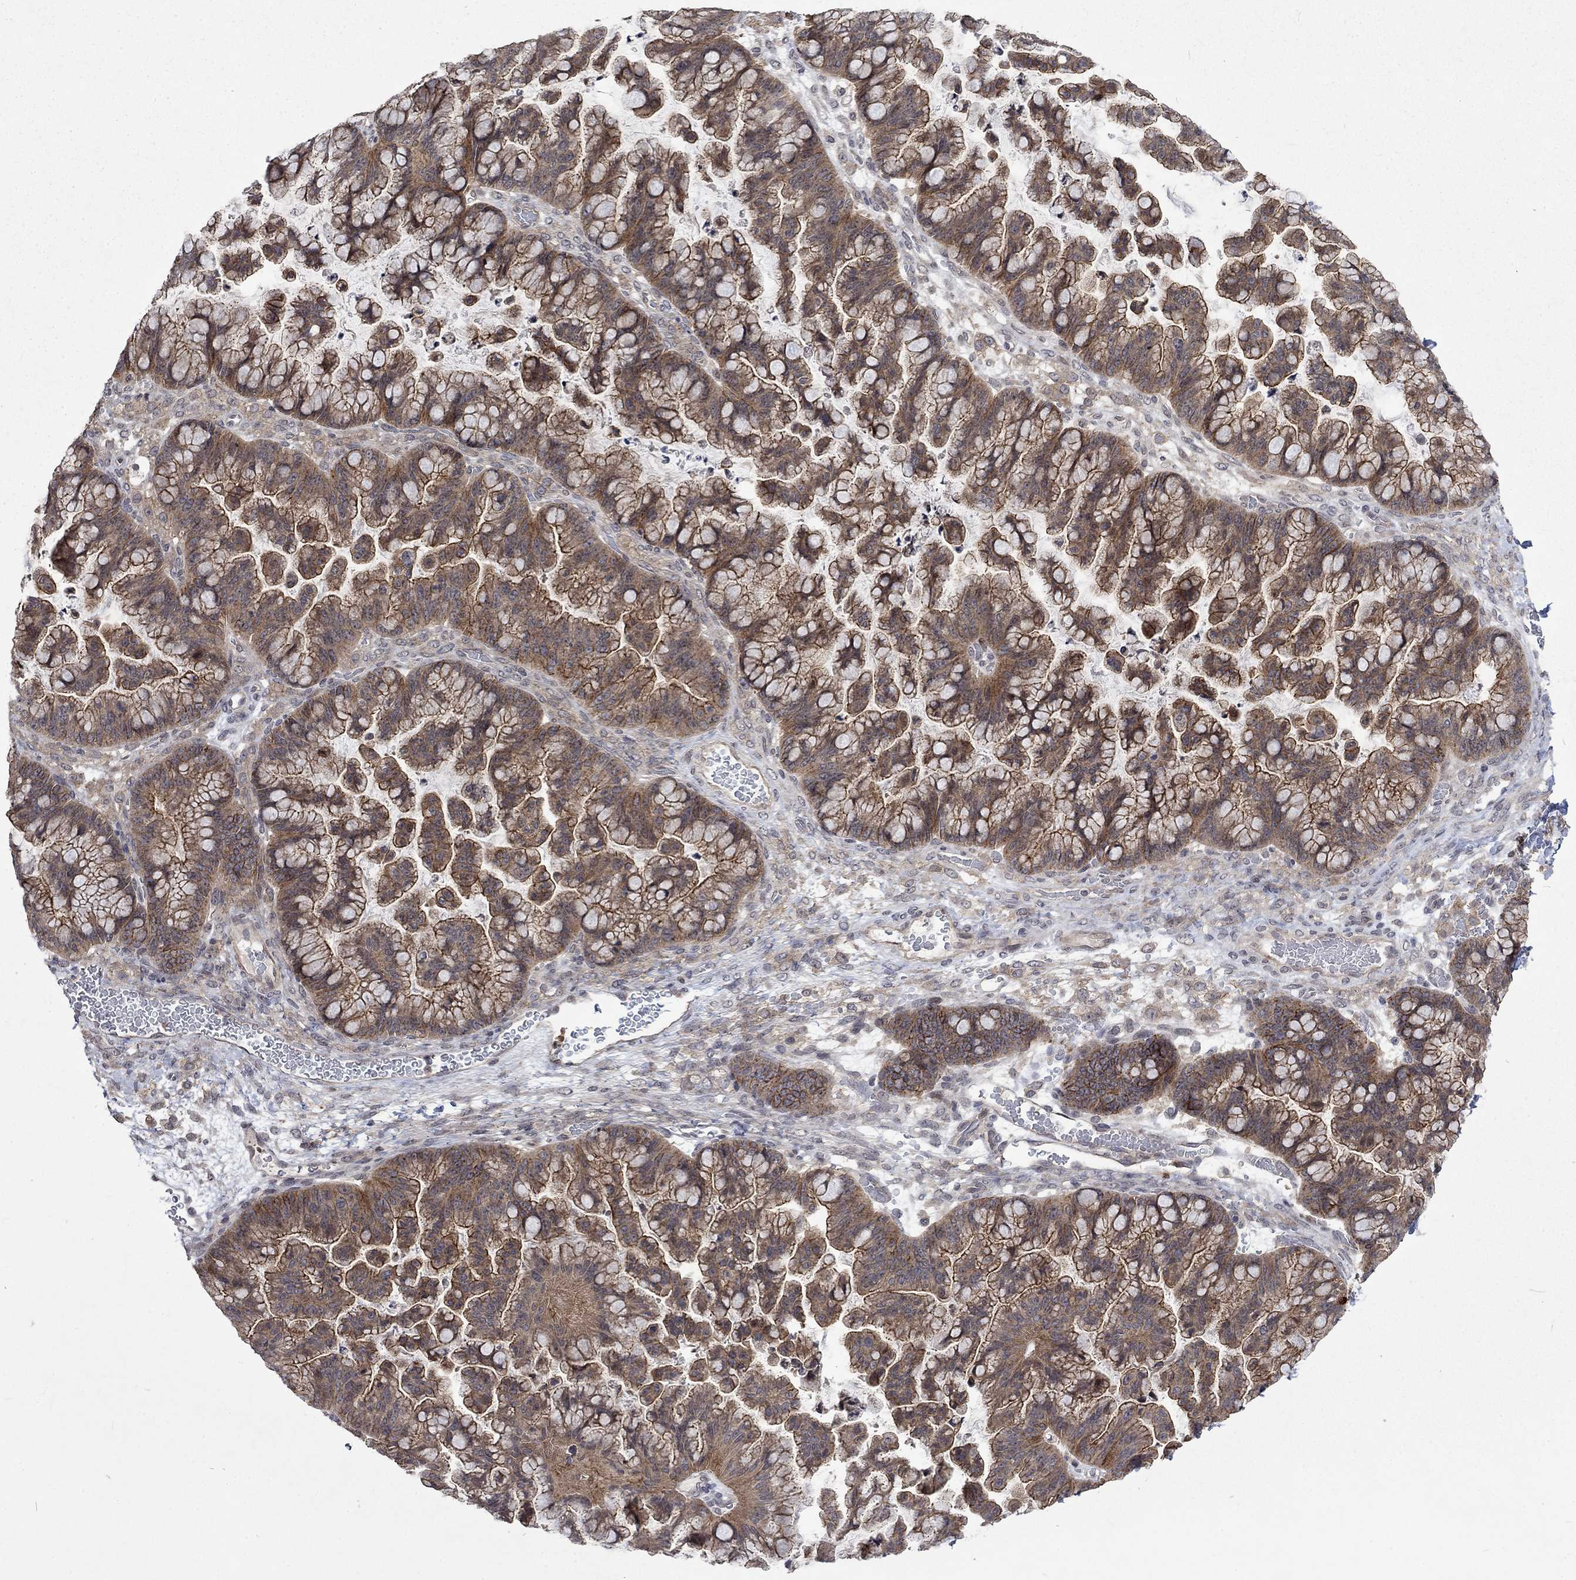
{"staining": {"intensity": "moderate", "quantity": ">75%", "location": "cytoplasmic/membranous"}, "tissue": "ovarian cancer", "cell_type": "Tumor cells", "image_type": "cancer", "snomed": [{"axis": "morphology", "description": "Cystadenocarcinoma, mucinous, NOS"}, {"axis": "topography", "description": "Ovary"}], "caption": "The micrograph shows a brown stain indicating the presence of a protein in the cytoplasmic/membranous of tumor cells in mucinous cystadenocarcinoma (ovarian).", "gene": "PPP1R9A", "patient": {"sex": "female", "age": 67}}